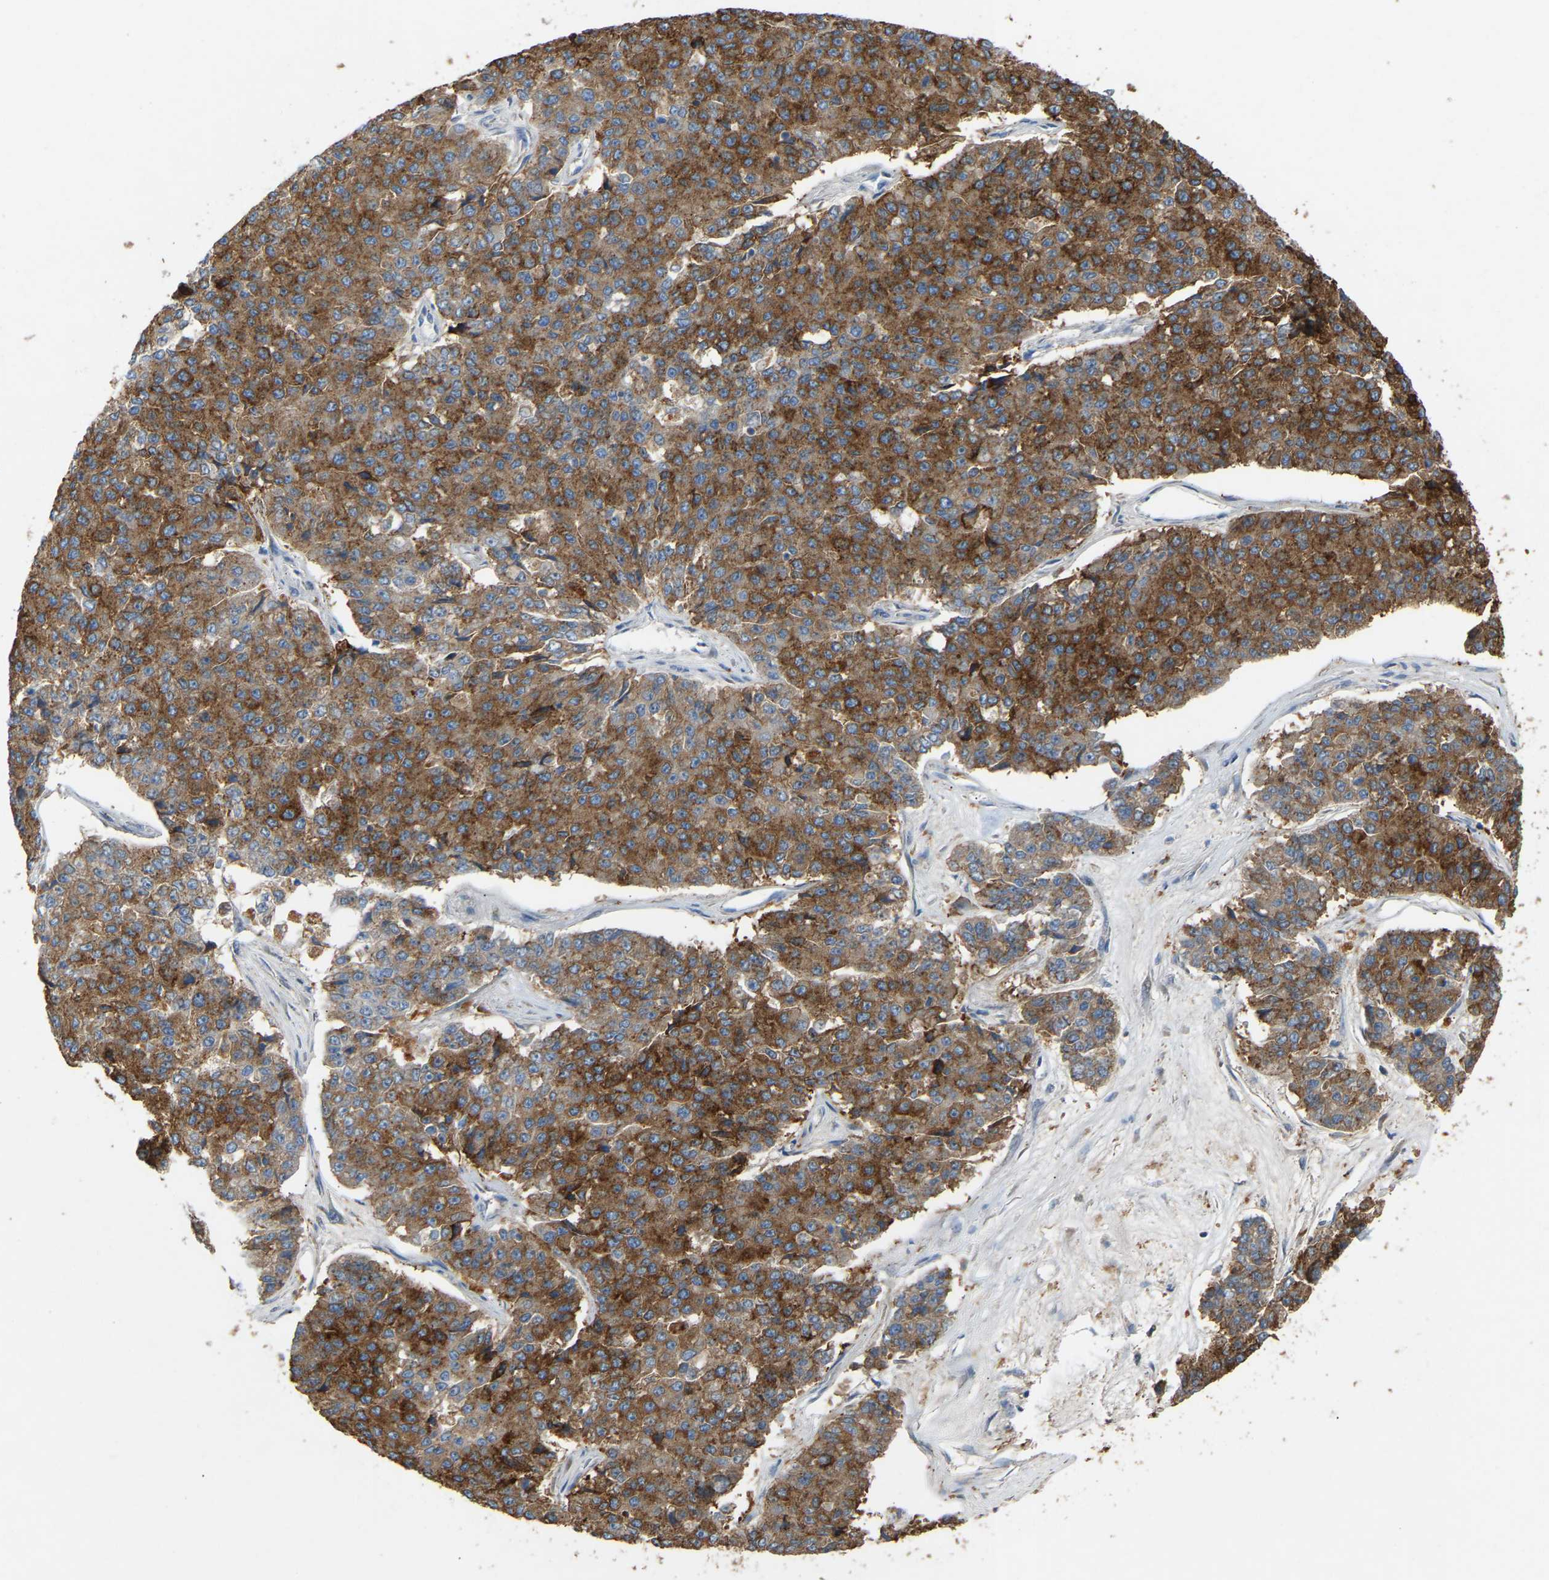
{"staining": {"intensity": "moderate", "quantity": ">75%", "location": "cytoplasmic/membranous"}, "tissue": "pancreatic cancer", "cell_type": "Tumor cells", "image_type": "cancer", "snomed": [{"axis": "morphology", "description": "Adenocarcinoma, NOS"}, {"axis": "topography", "description": "Pancreas"}], "caption": "Human pancreatic cancer (adenocarcinoma) stained with a protein marker reveals moderate staining in tumor cells.", "gene": "RGP1", "patient": {"sex": "male", "age": 50}}